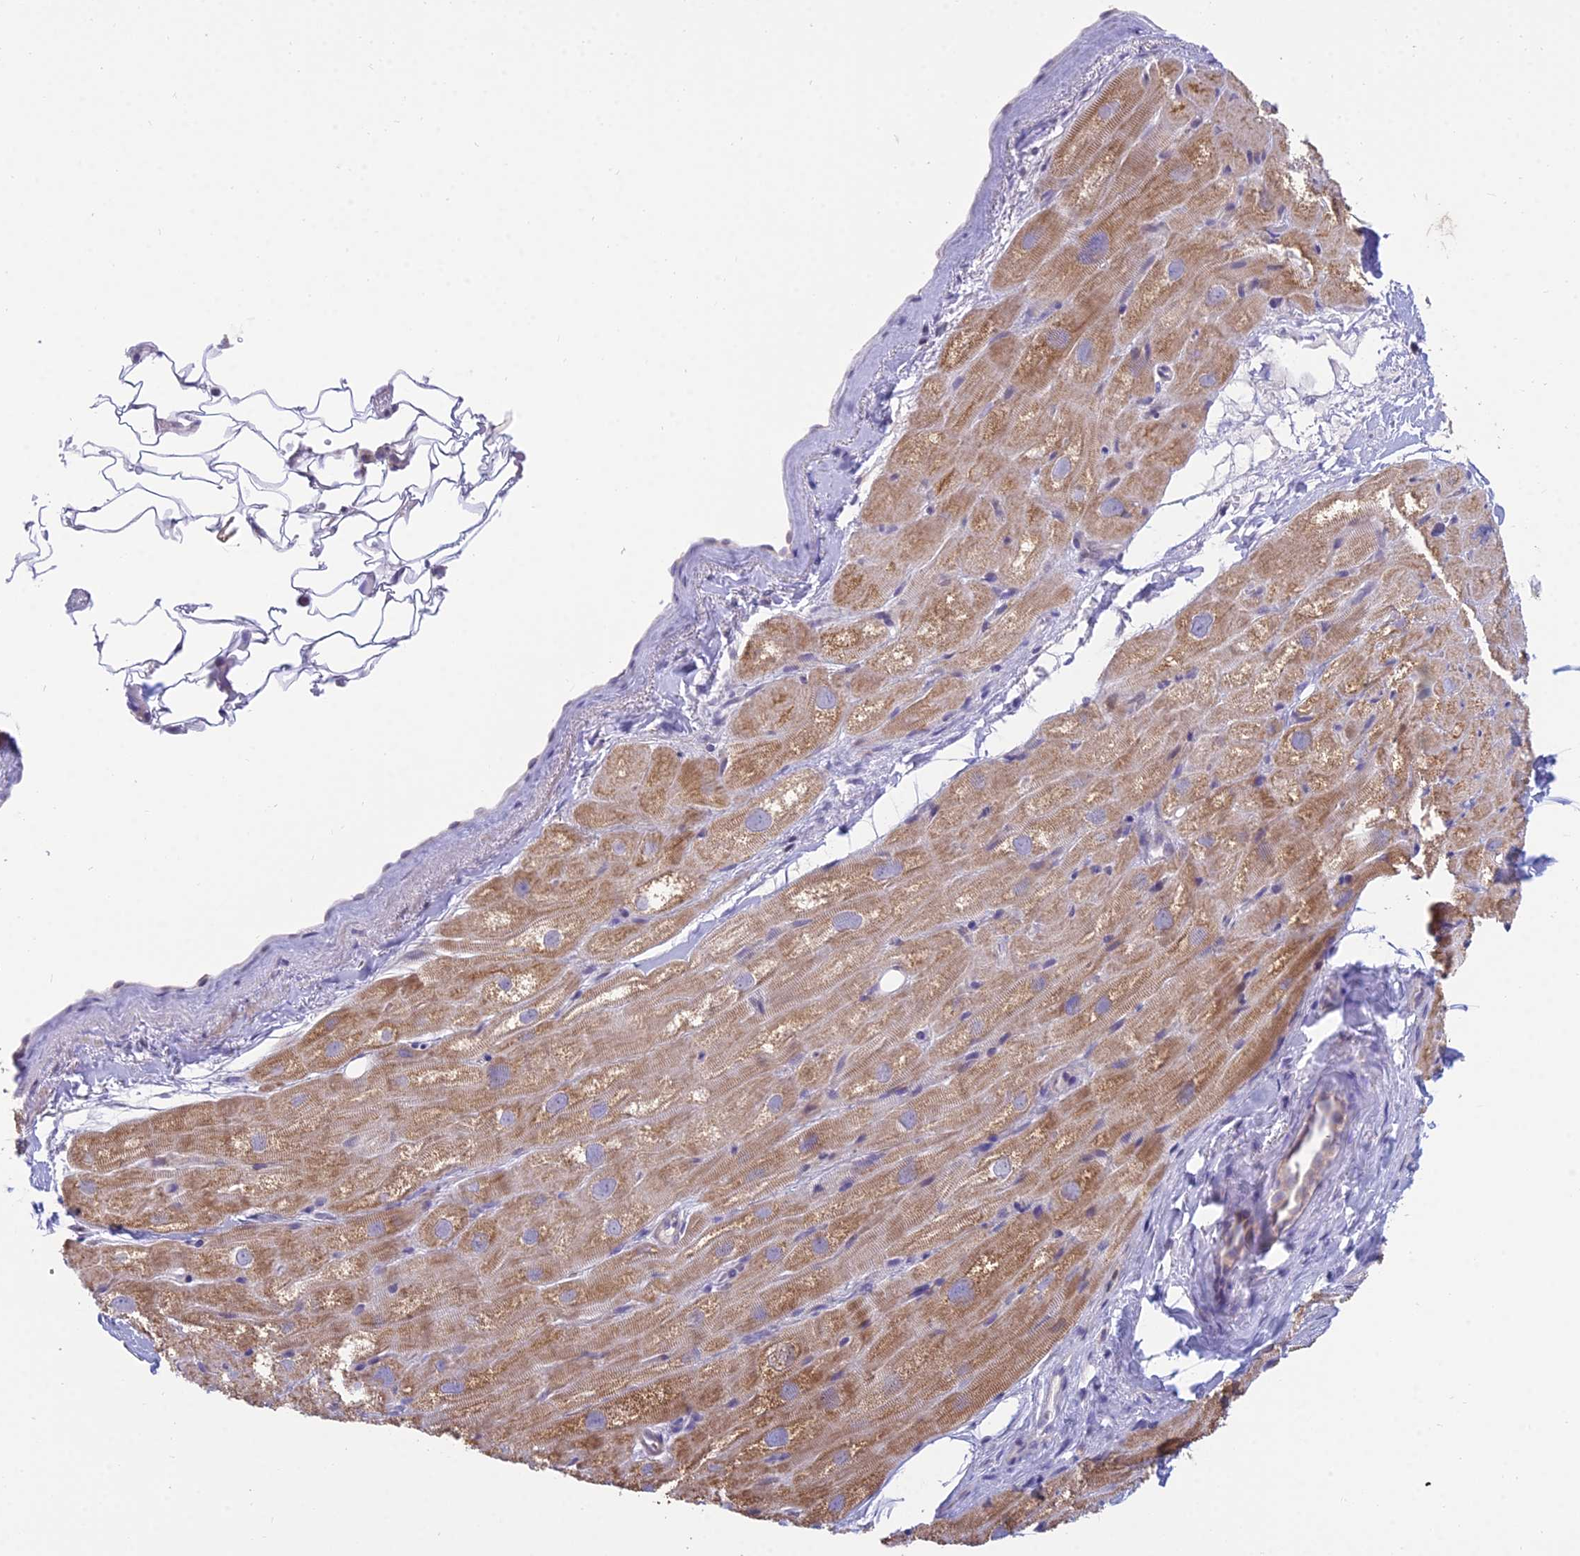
{"staining": {"intensity": "moderate", "quantity": ">75%", "location": "cytoplasmic/membranous"}, "tissue": "heart muscle", "cell_type": "Cardiomyocytes", "image_type": "normal", "snomed": [{"axis": "morphology", "description": "Normal tissue, NOS"}, {"axis": "topography", "description": "Heart"}], "caption": "Protein analysis of benign heart muscle reveals moderate cytoplasmic/membranous positivity in approximately >75% of cardiomyocytes. The protein is stained brown, and the nuclei are stained in blue (DAB (3,3'-diaminobenzidine) IHC with brightfield microscopy, high magnification).", "gene": "CFAP206", "patient": {"sex": "male", "age": 50}}